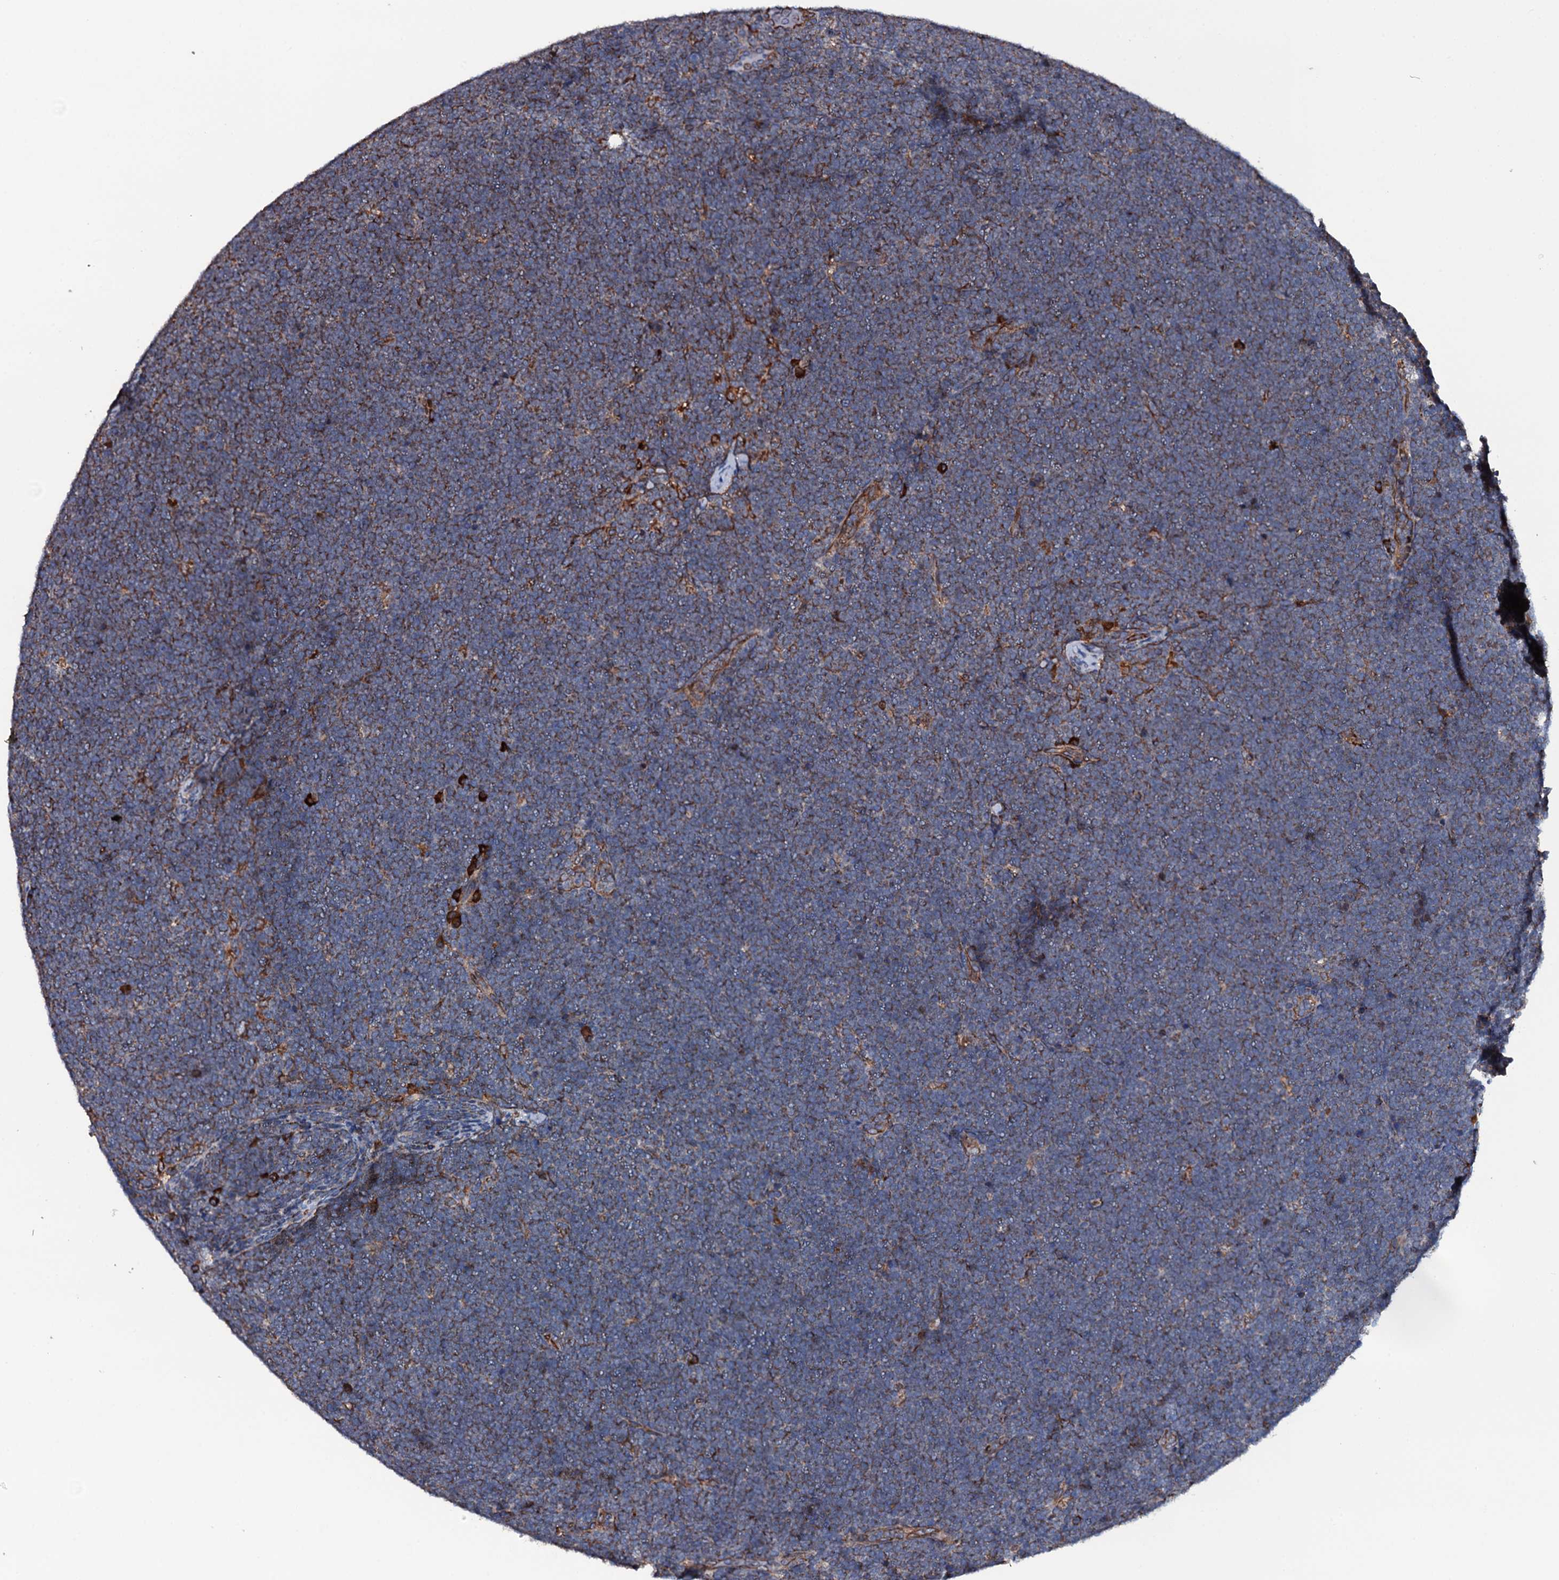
{"staining": {"intensity": "moderate", "quantity": ">75%", "location": "cytoplasmic/membranous"}, "tissue": "lymphoma", "cell_type": "Tumor cells", "image_type": "cancer", "snomed": [{"axis": "morphology", "description": "Malignant lymphoma, non-Hodgkin's type, High grade"}, {"axis": "topography", "description": "Lymph node"}], "caption": "DAB (3,3'-diaminobenzidine) immunohistochemical staining of human malignant lymphoma, non-Hodgkin's type (high-grade) demonstrates moderate cytoplasmic/membranous protein staining in about >75% of tumor cells.", "gene": "RAB12", "patient": {"sex": "male", "age": 13}}